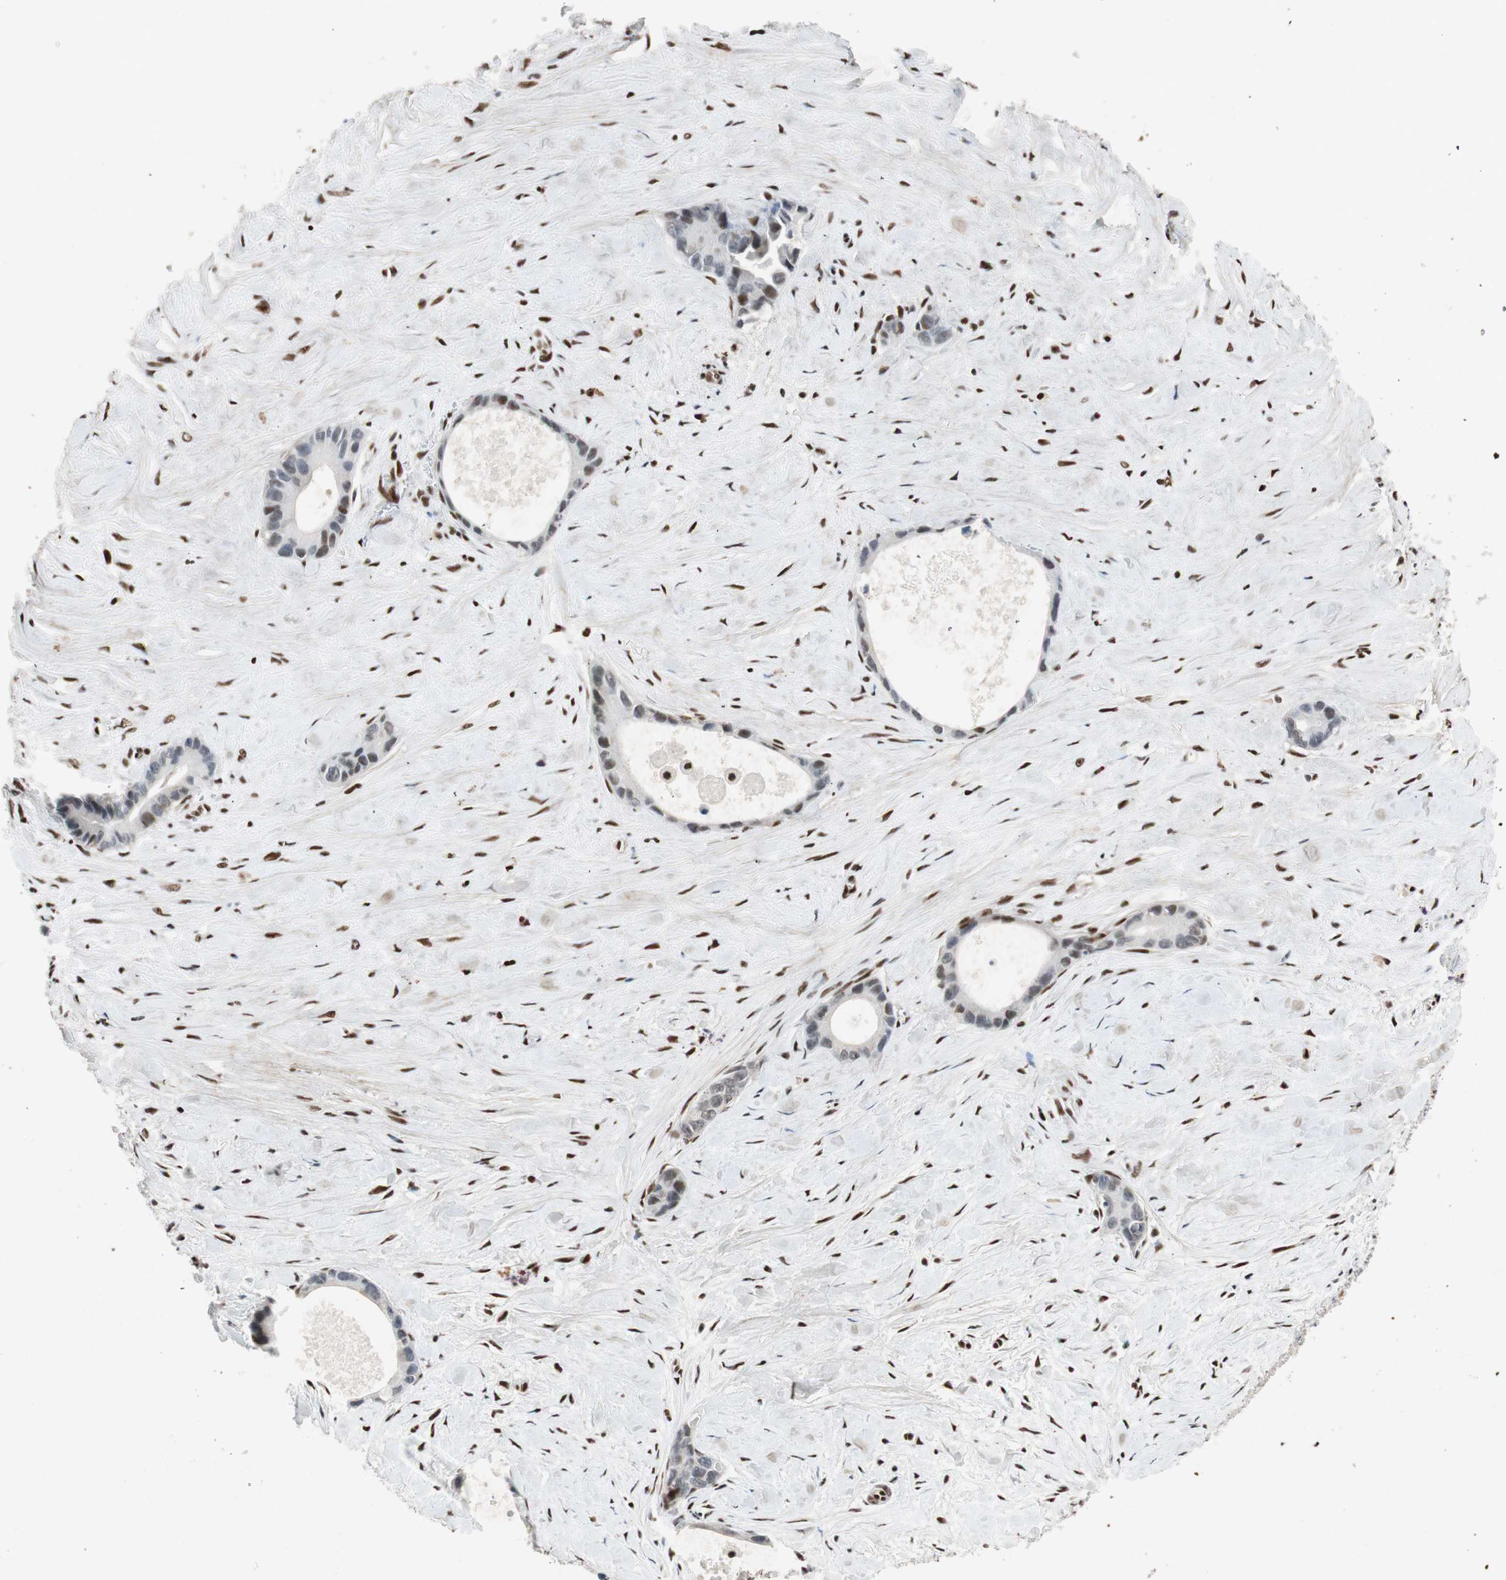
{"staining": {"intensity": "weak", "quantity": "<25%", "location": "nuclear"}, "tissue": "liver cancer", "cell_type": "Tumor cells", "image_type": "cancer", "snomed": [{"axis": "morphology", "description": "Cholangiocarcinoma"}, {"axis": "topography", "description": "Liver"}], "caption": "Micrograph shows no protein positivity in tumor cells of cholangiocarcinoma (liver) tissue.", "gene": "NCBP3", "patient": {"sex": "female", "age": 55}}